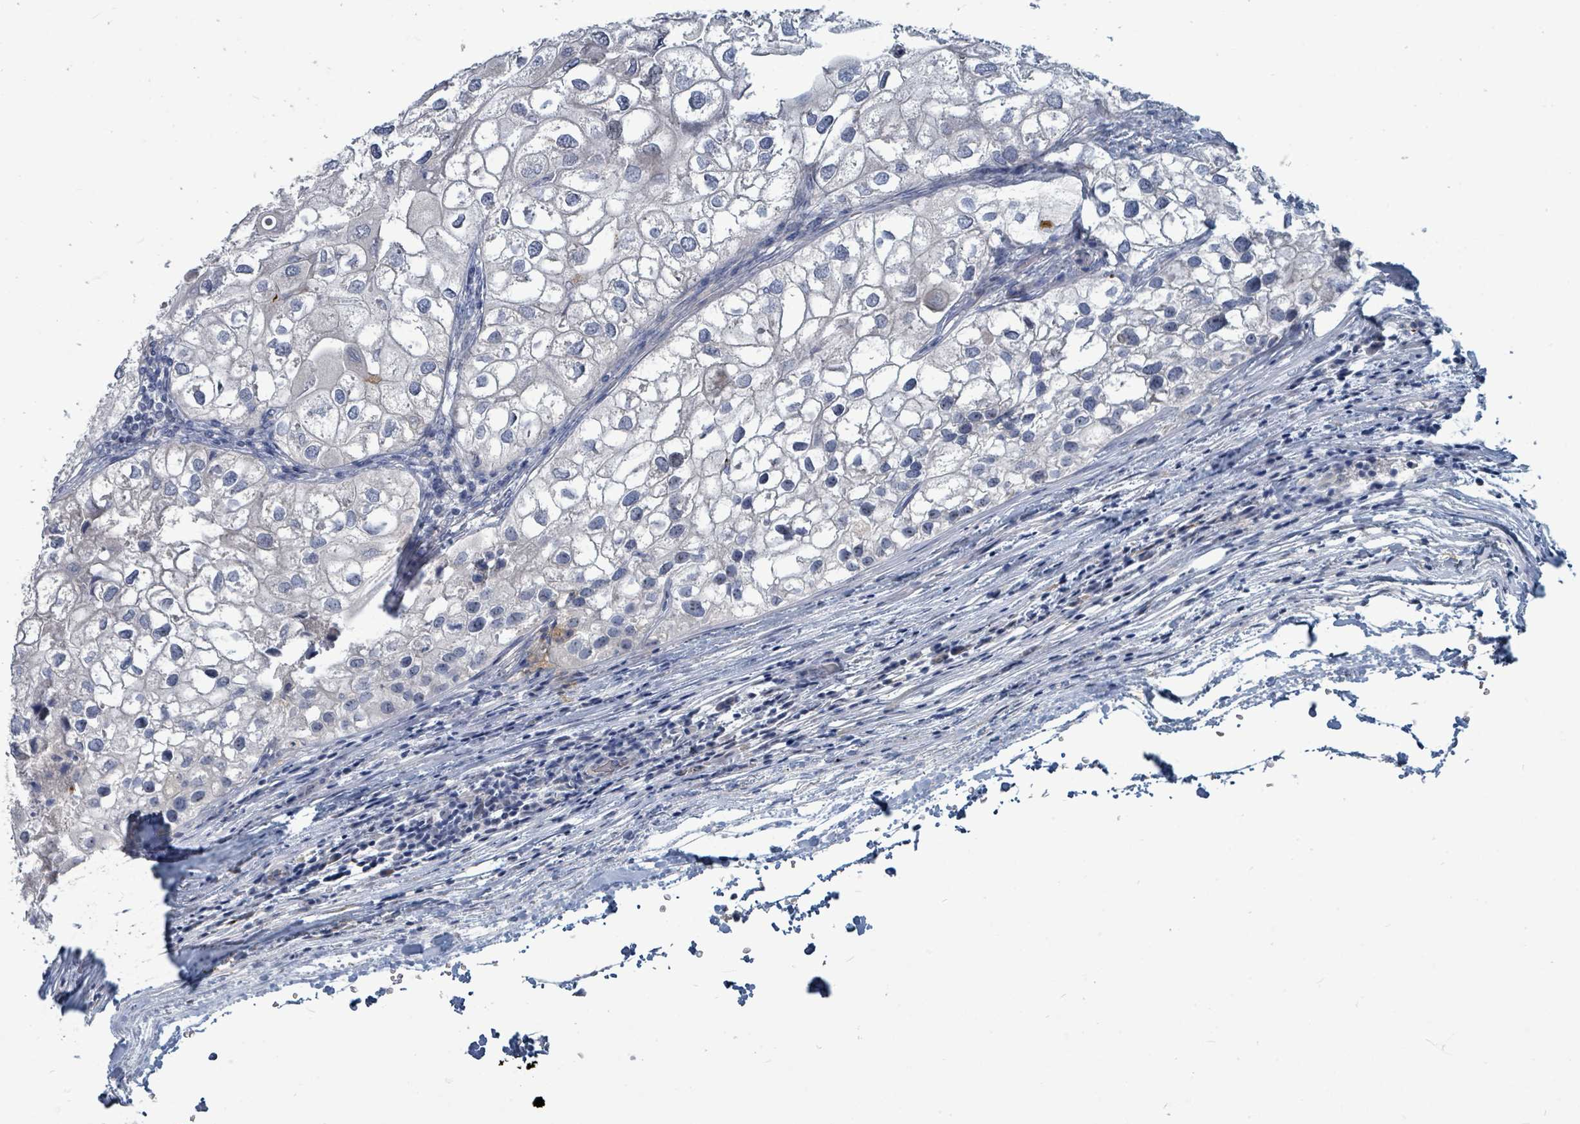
{"staining": {"intensity": "negative", "quantity": "none", "location": "none"}, "tissue": "urothelial cancer", "cell_type": "Tumor cells", "image_type": "cancer", "snomed": [{"axis": "morphology", "description": "Urothelial carcinoma, High grade"}, {"axis": "topography", "description": "Urinary bladder"}], "caption": "Urothelial cancer was stained to show a protein in brown. There is no significant staining in tumor cells.", "gene": "TRDMT1", "patient": {"sex": "male", "age": 64}}